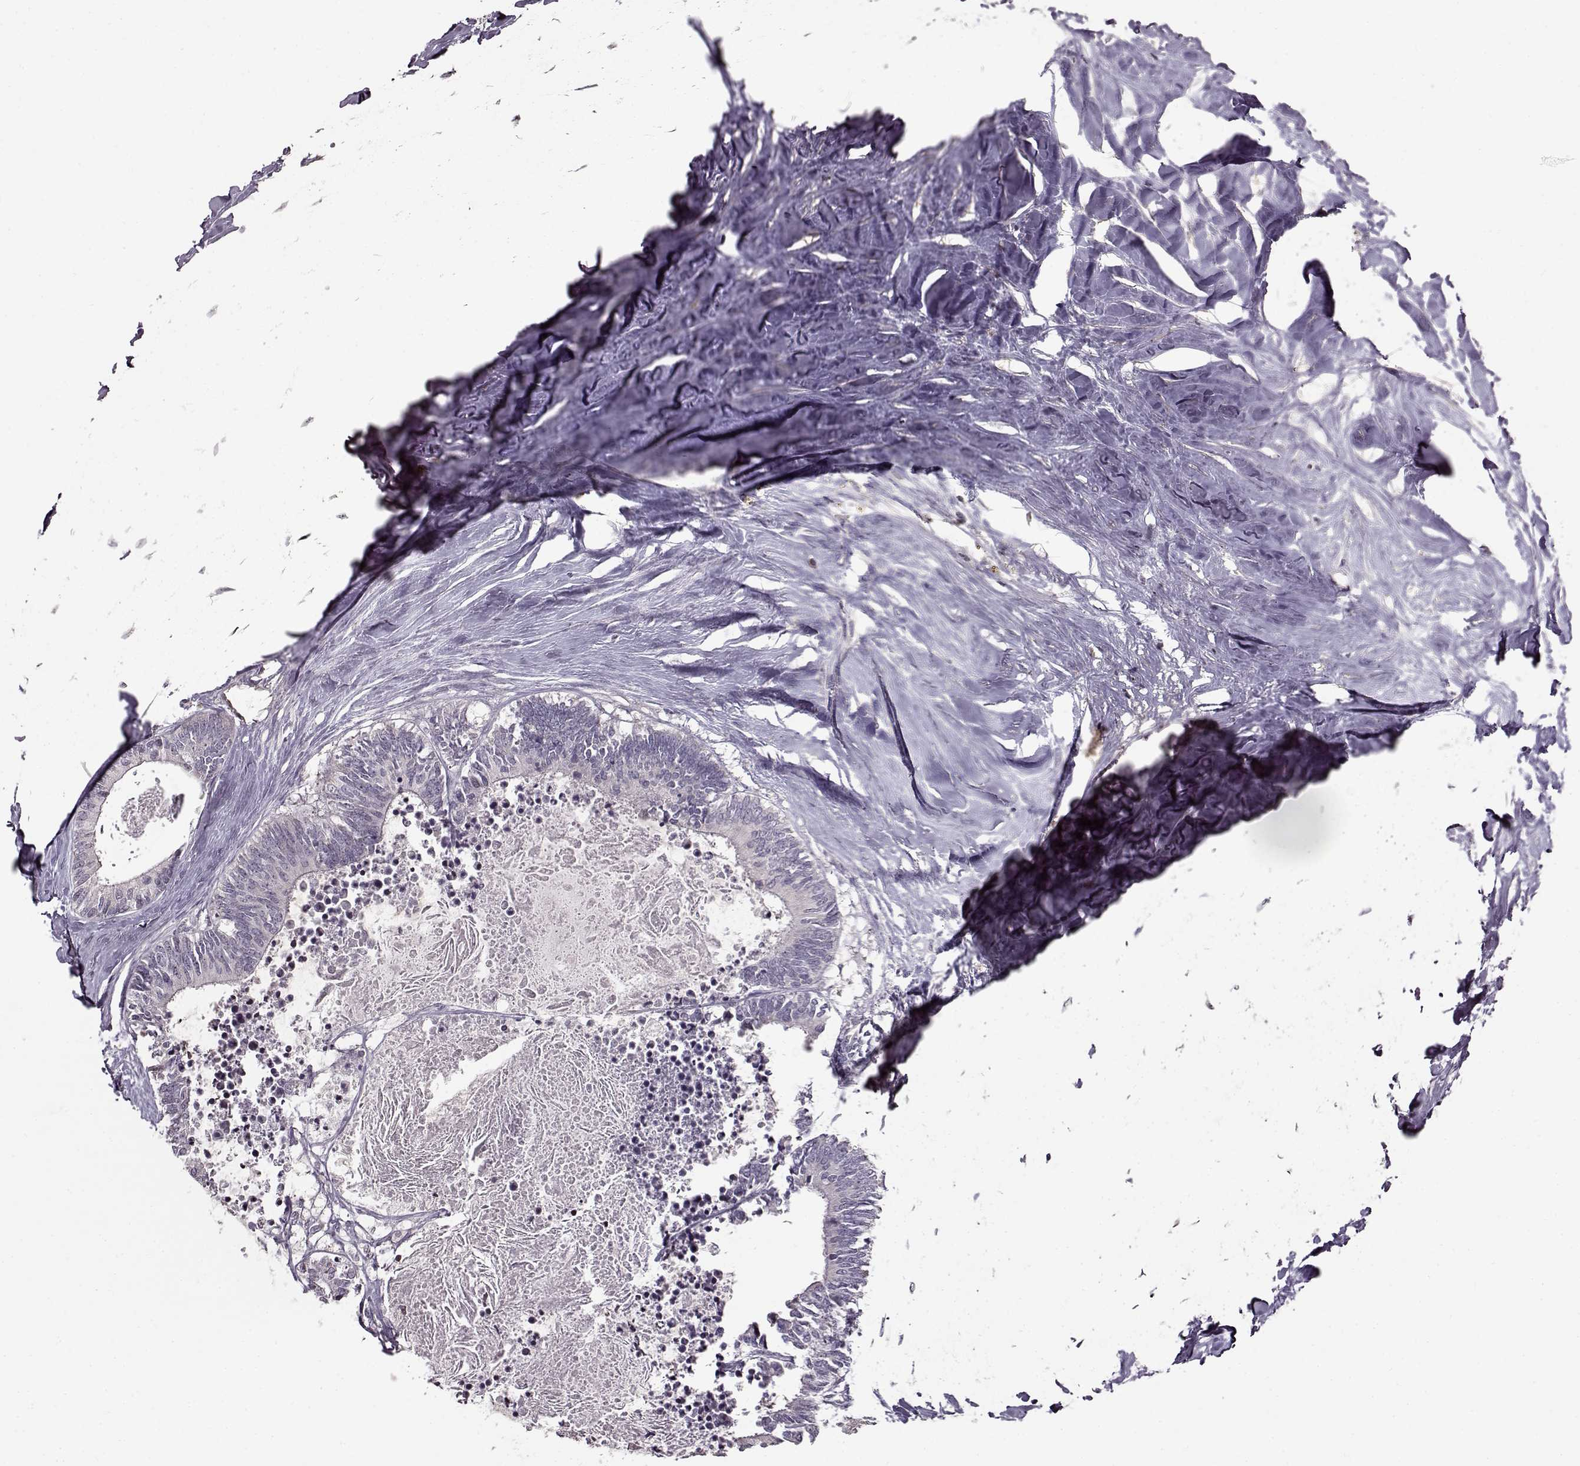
{"staining": {"intensity": "negative", "quantity": "none", "location": "none"}, "tissue": "colorectal cancer", "cell_type": "Tumor cells", "image_type": "cancer", "snomed": [{"axis": "morphology", "description": "Adenocarcinoma, NOS"}, {"axis": "topography", "description": "Colon"}, {"axis": "topography", "description": "Rectum"}], "caption": "Immunohistochemistry image of neoplastic tissue: human adenocarcinoma (colorectal) stained with DAB shows no significant protein expression in tumor cells.", "gene": "FSHB", "patient": {"sex": "male", "age": 57}}